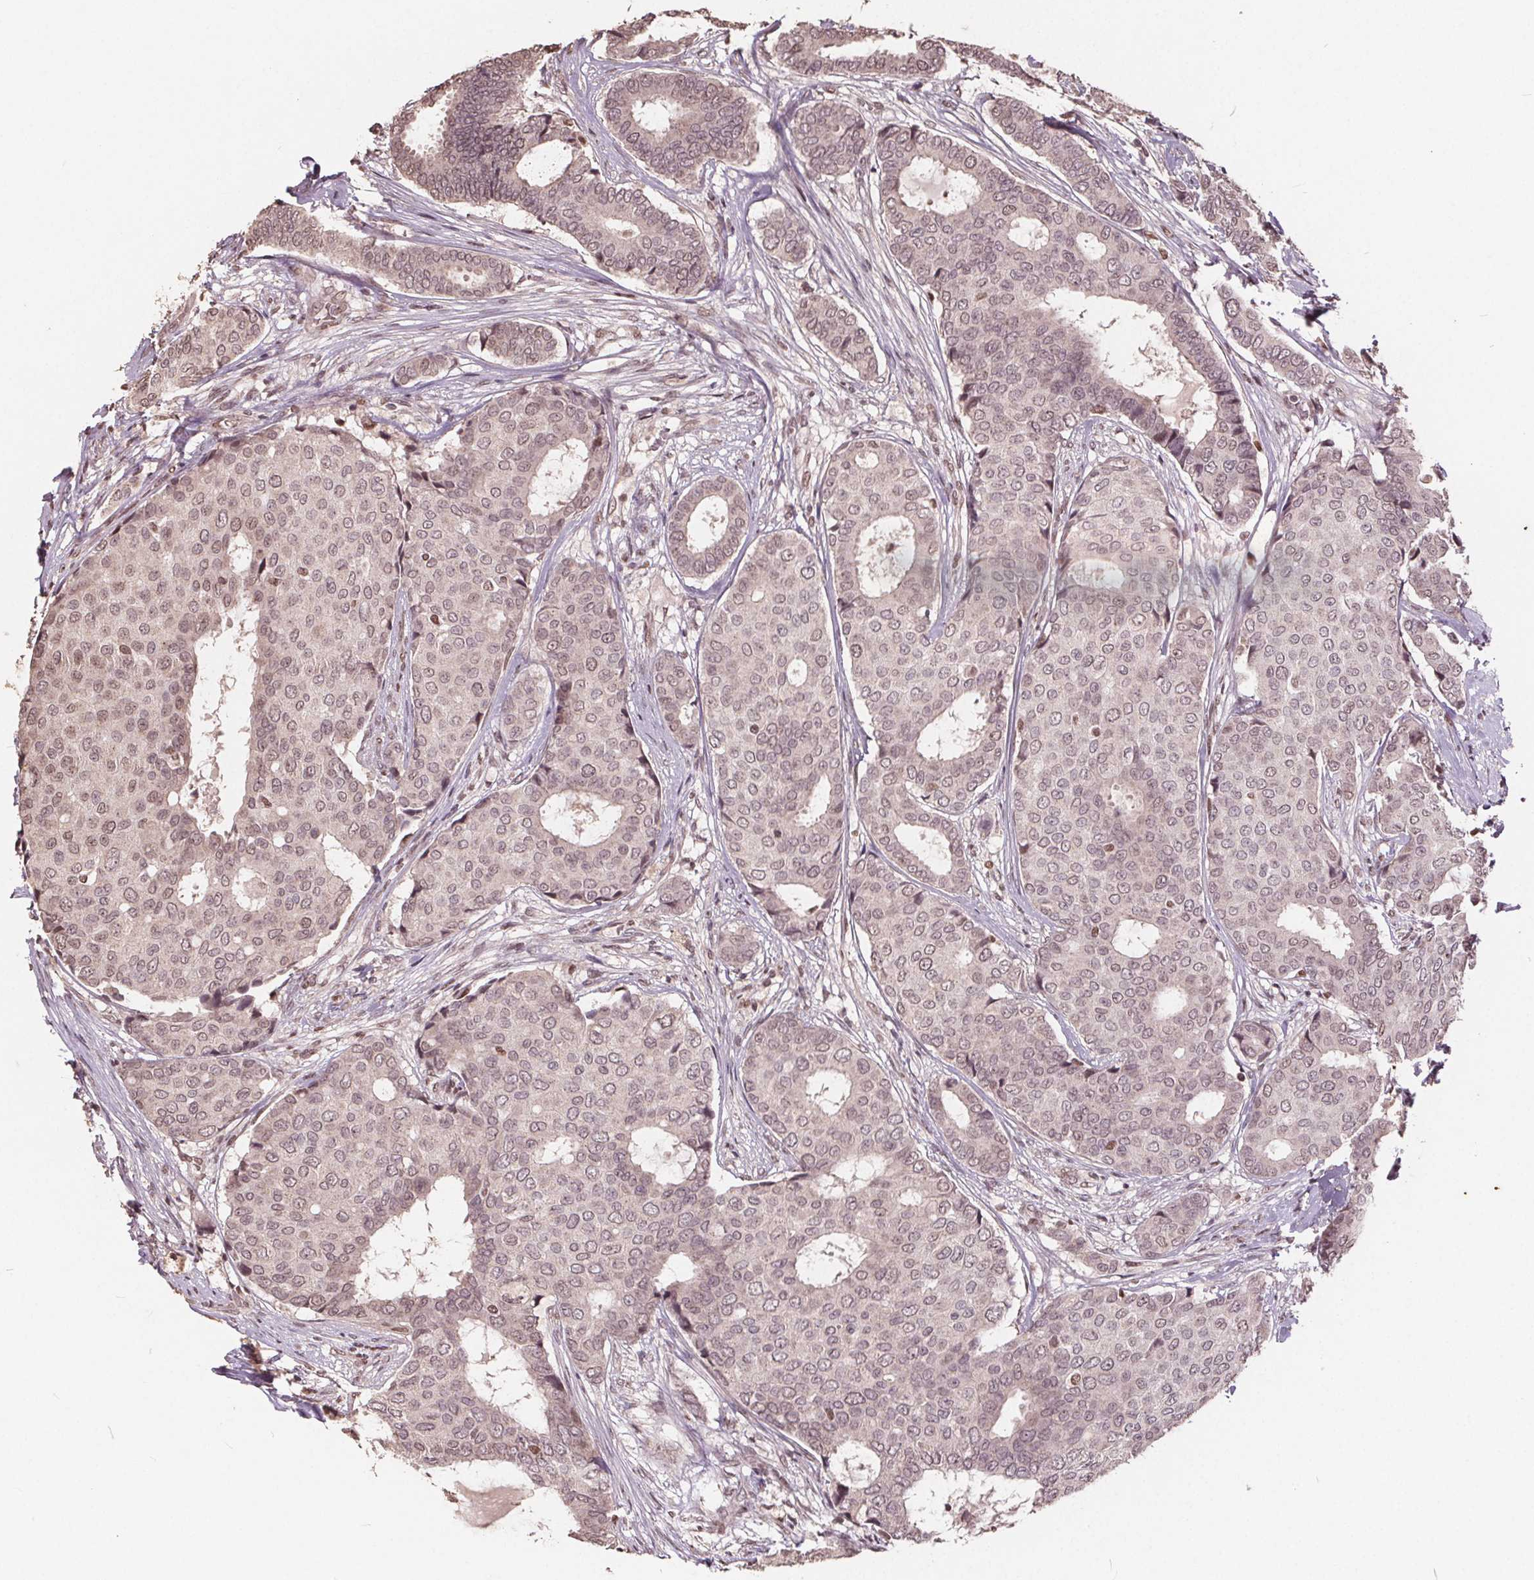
{"staining": {"intensity": "weak", "quantity": "25%-75%", "location": "nuclear"}, "tissue": "breast cancer", "cell_type": "Tumor cells", "image_type": "cancer", "snomed": [{"axis": "morphology", "description": "Duct carcinoma"}, {"axis": "topography", "description": "Breast"}], "caption": "Tumor cells display weak nuclear staining in about 25%-75% of cells in breast cancer.", "gene": "DNMT3B", "patient": {"sex": "female", "age": 75}}